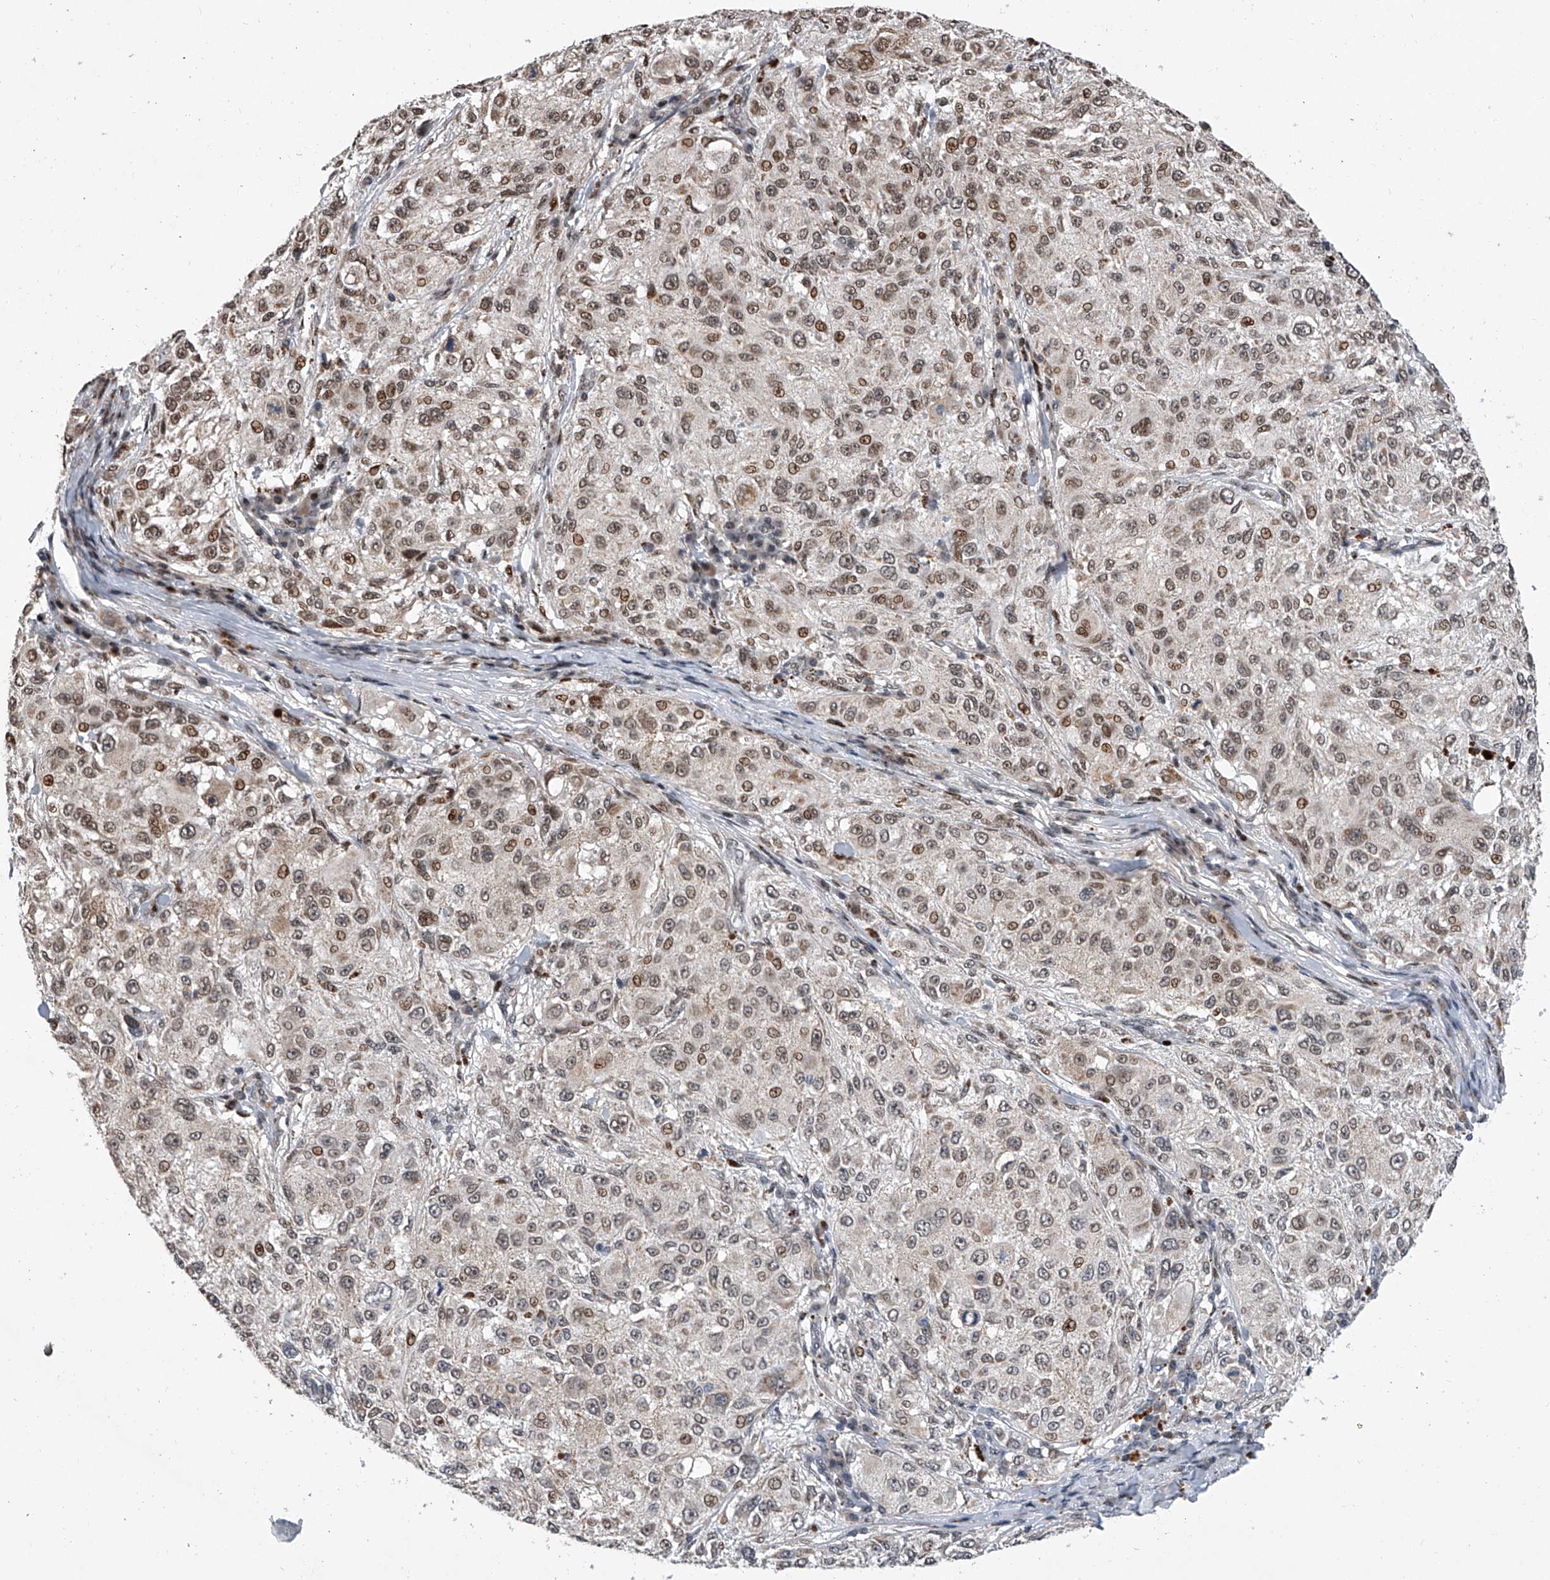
{"staining": {"intensity": "moderate", "quantity": "25%-75%", "location": "nuclear"}, "tissue": "melanoma", "cell_type": "Tumor cells", "image_type": "cancer", "snomed": [{"axis": "morphology", "description": "Necrosis, NOS"}, {"axis": "morphology", "description": "Malignant melanoma, NOS"}, {"axis": "topography", "description": "Skin"}], "caption": "Moderate nuclear staining is appreciated in about 25%-75% of tumor cells in melanoma.", "gene": "ZNF426", "patient": {"sex": "female", "age": 87}}